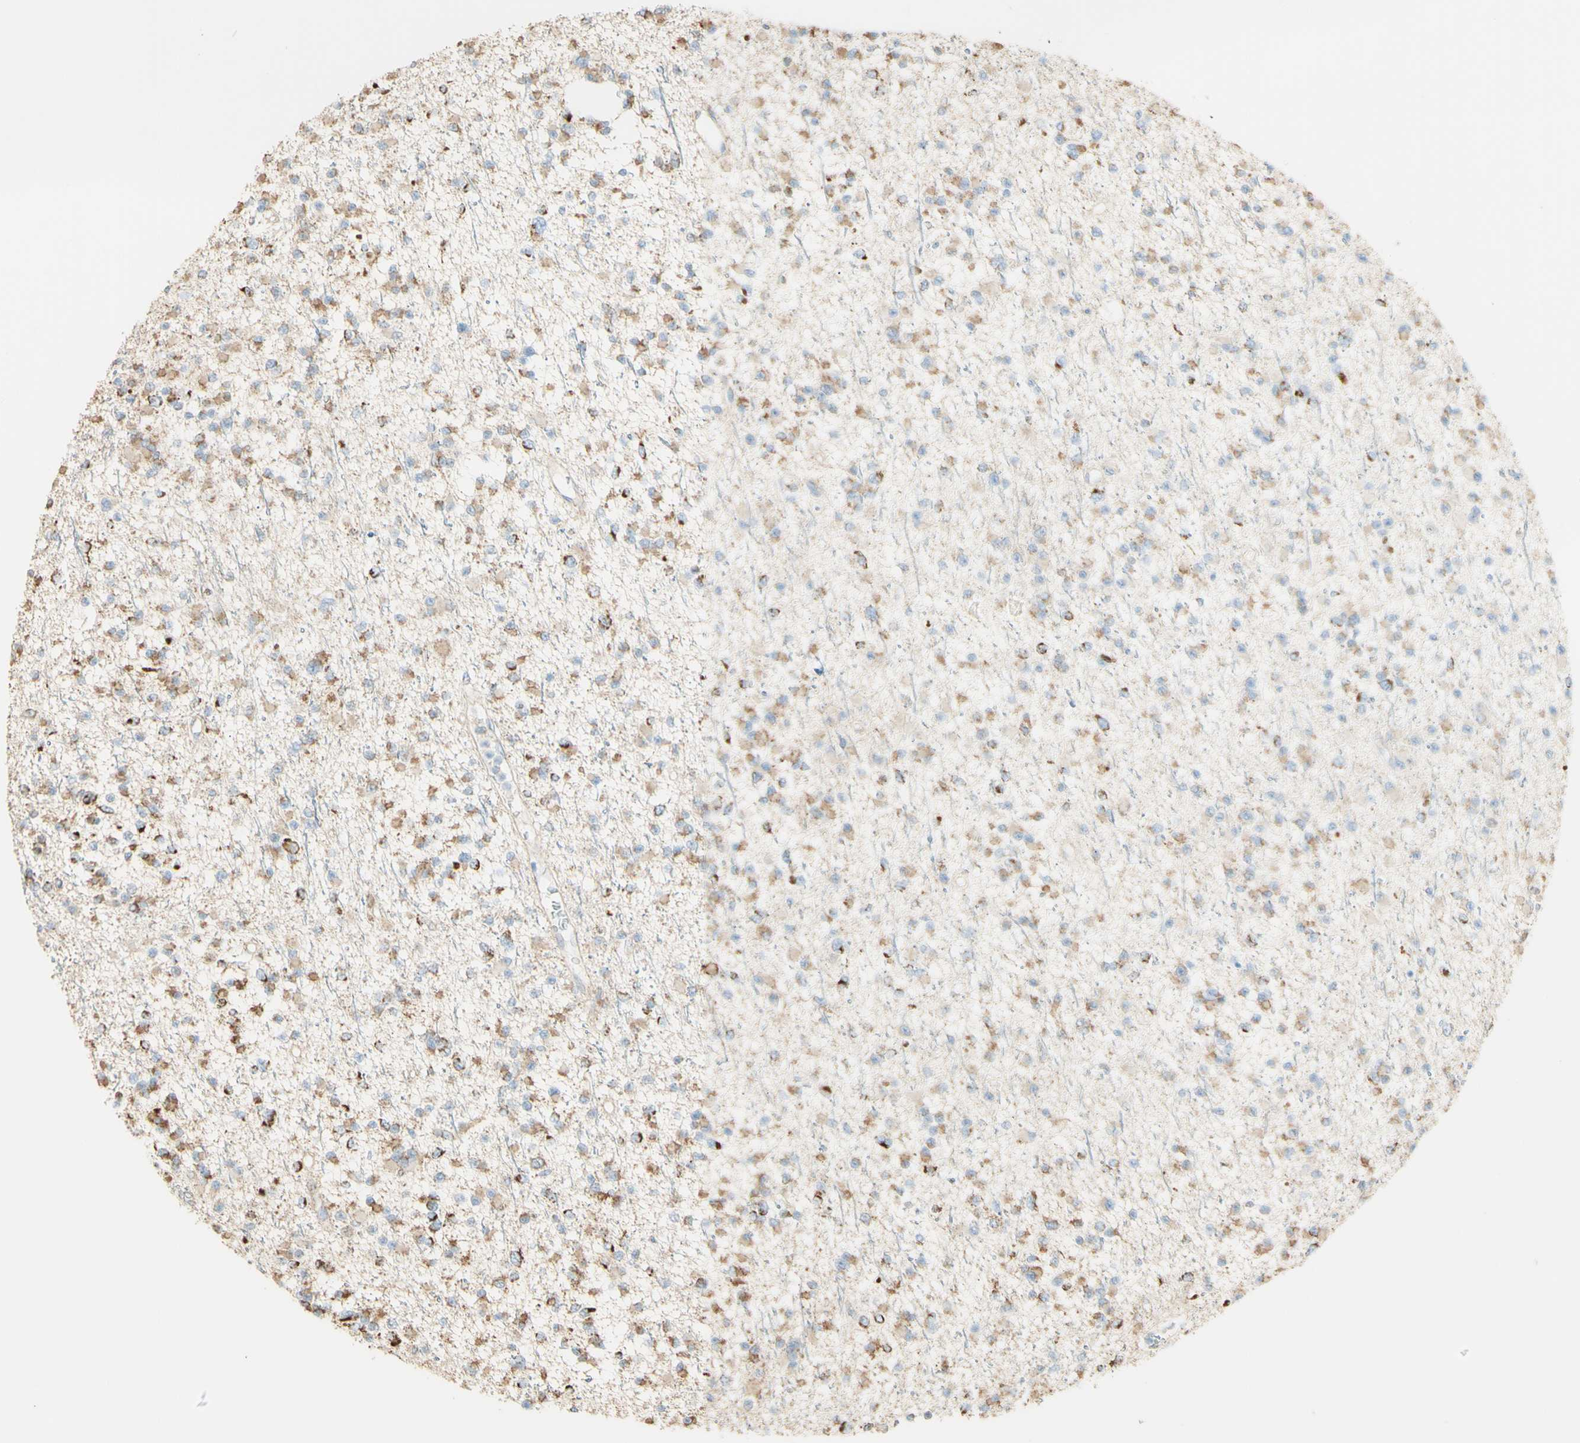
{"staining": {"intensity": "weak", "quantity": ">75%", "location": "cytoplasmic/membranous"}, "tissue": "glioma", "cell_type": "Tumor cells", "image_type": "cancer", "snomed": [{"axis": "morphology", "description": "Glioma, malignant, Low grade"}, {"axis": "topography", "description": "Brain"}], "caption": "There is low levels of weak cytoplasmic/membranous staining in tumor cells of malignant glioma (low-grade), as demonstrated by immunohistochemical staining (brown color).", "gene": "LETM1", "patient": {"sex": "female", "age": 22}}